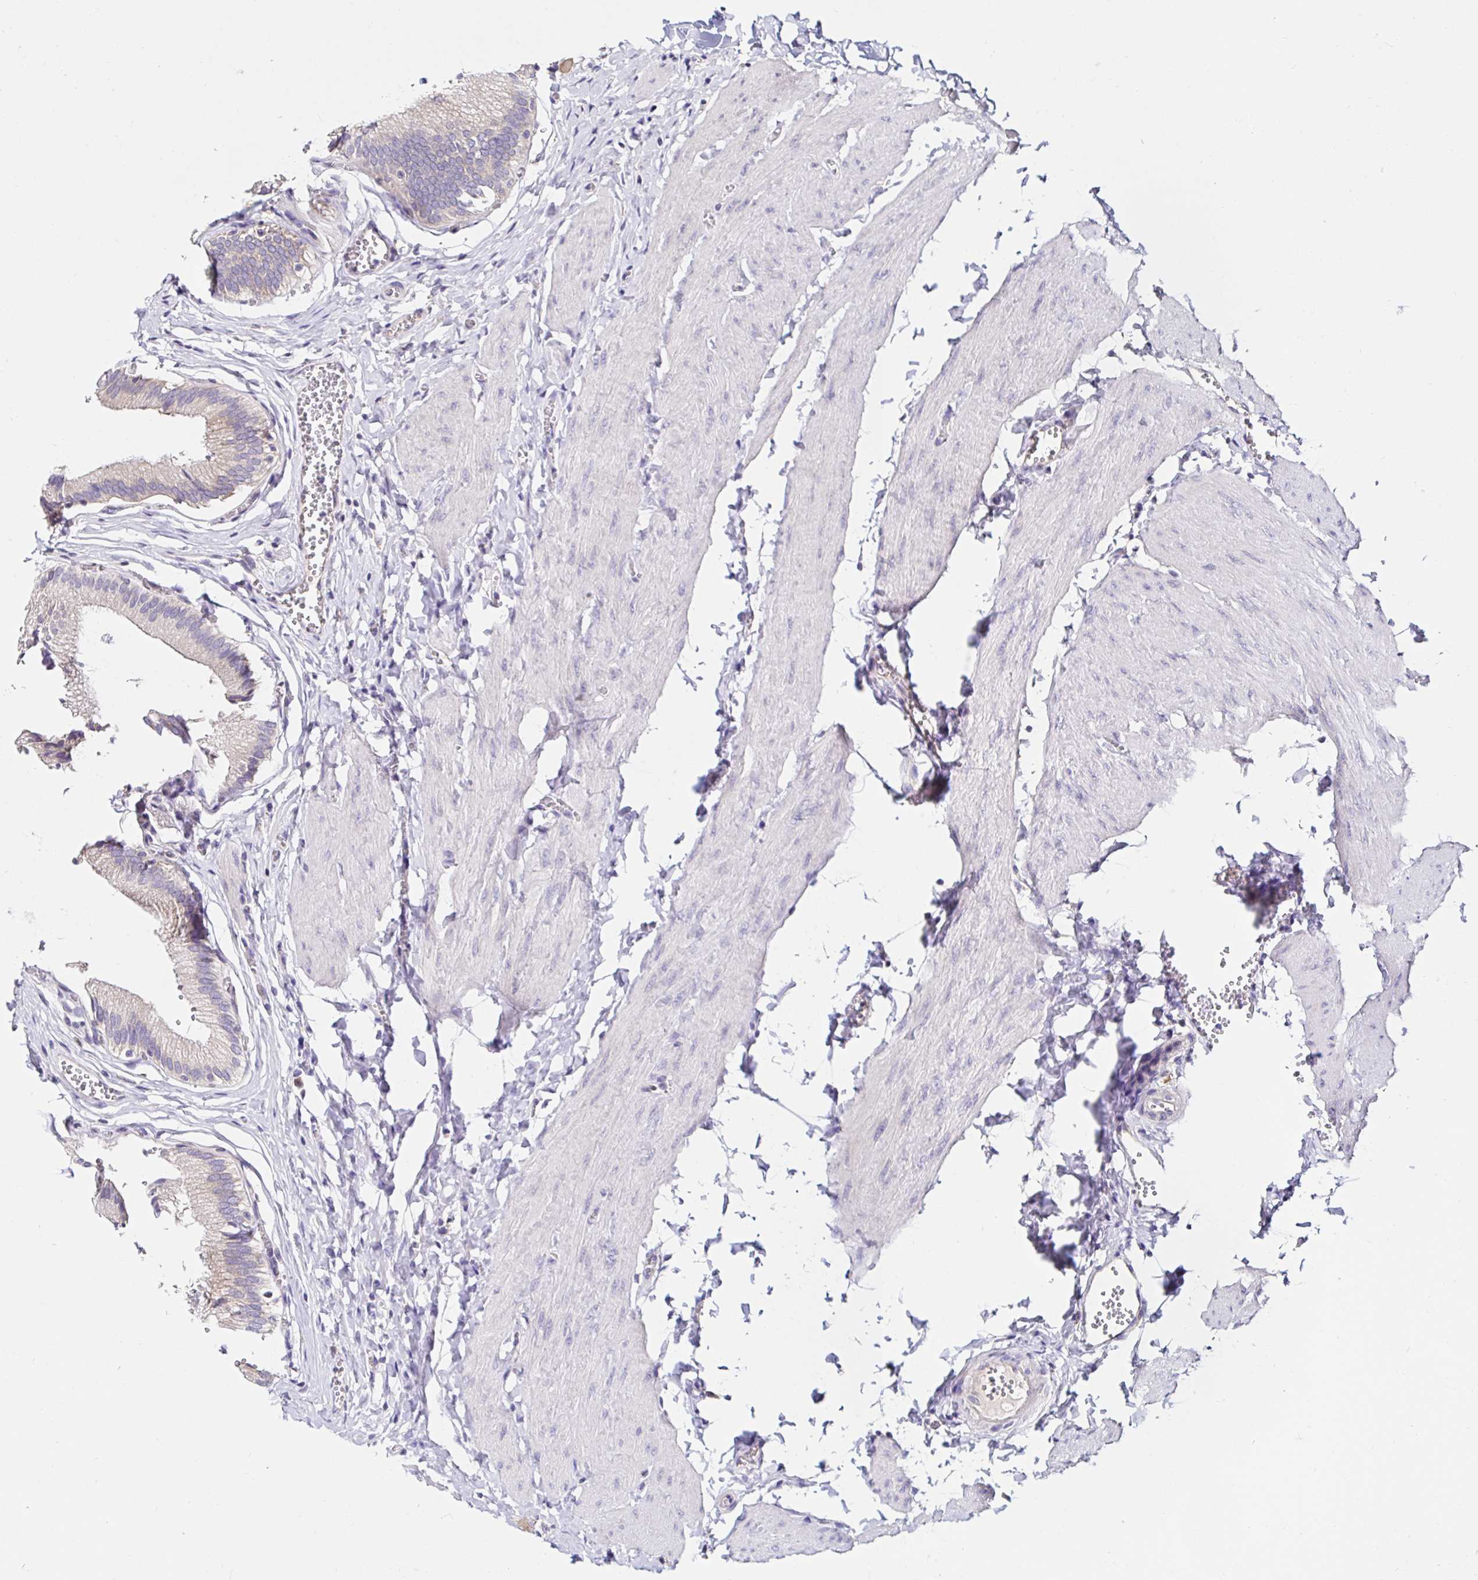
{"staining": {"intensity": "negative", "quantity": "none", "location": "none"}, "tissue": "gallbladder", "cell_type": "Glandular cells", "image_type": "normal", "snomed": [{"axis": "morphology", "description": "Normal tissue, NOS"}, {"axis": "topography", "description": "Gallbladder"}, {"axis": "topography", "description": "Peripheral nerve tissue"}], "caption": "A photomicrograph of gallbladder stained for a protein displays no brown staining in glandular cells. Nuclei are stained in blue.", "gene": "VSIG2", "patient": {"sex": "male", "age": 17}}